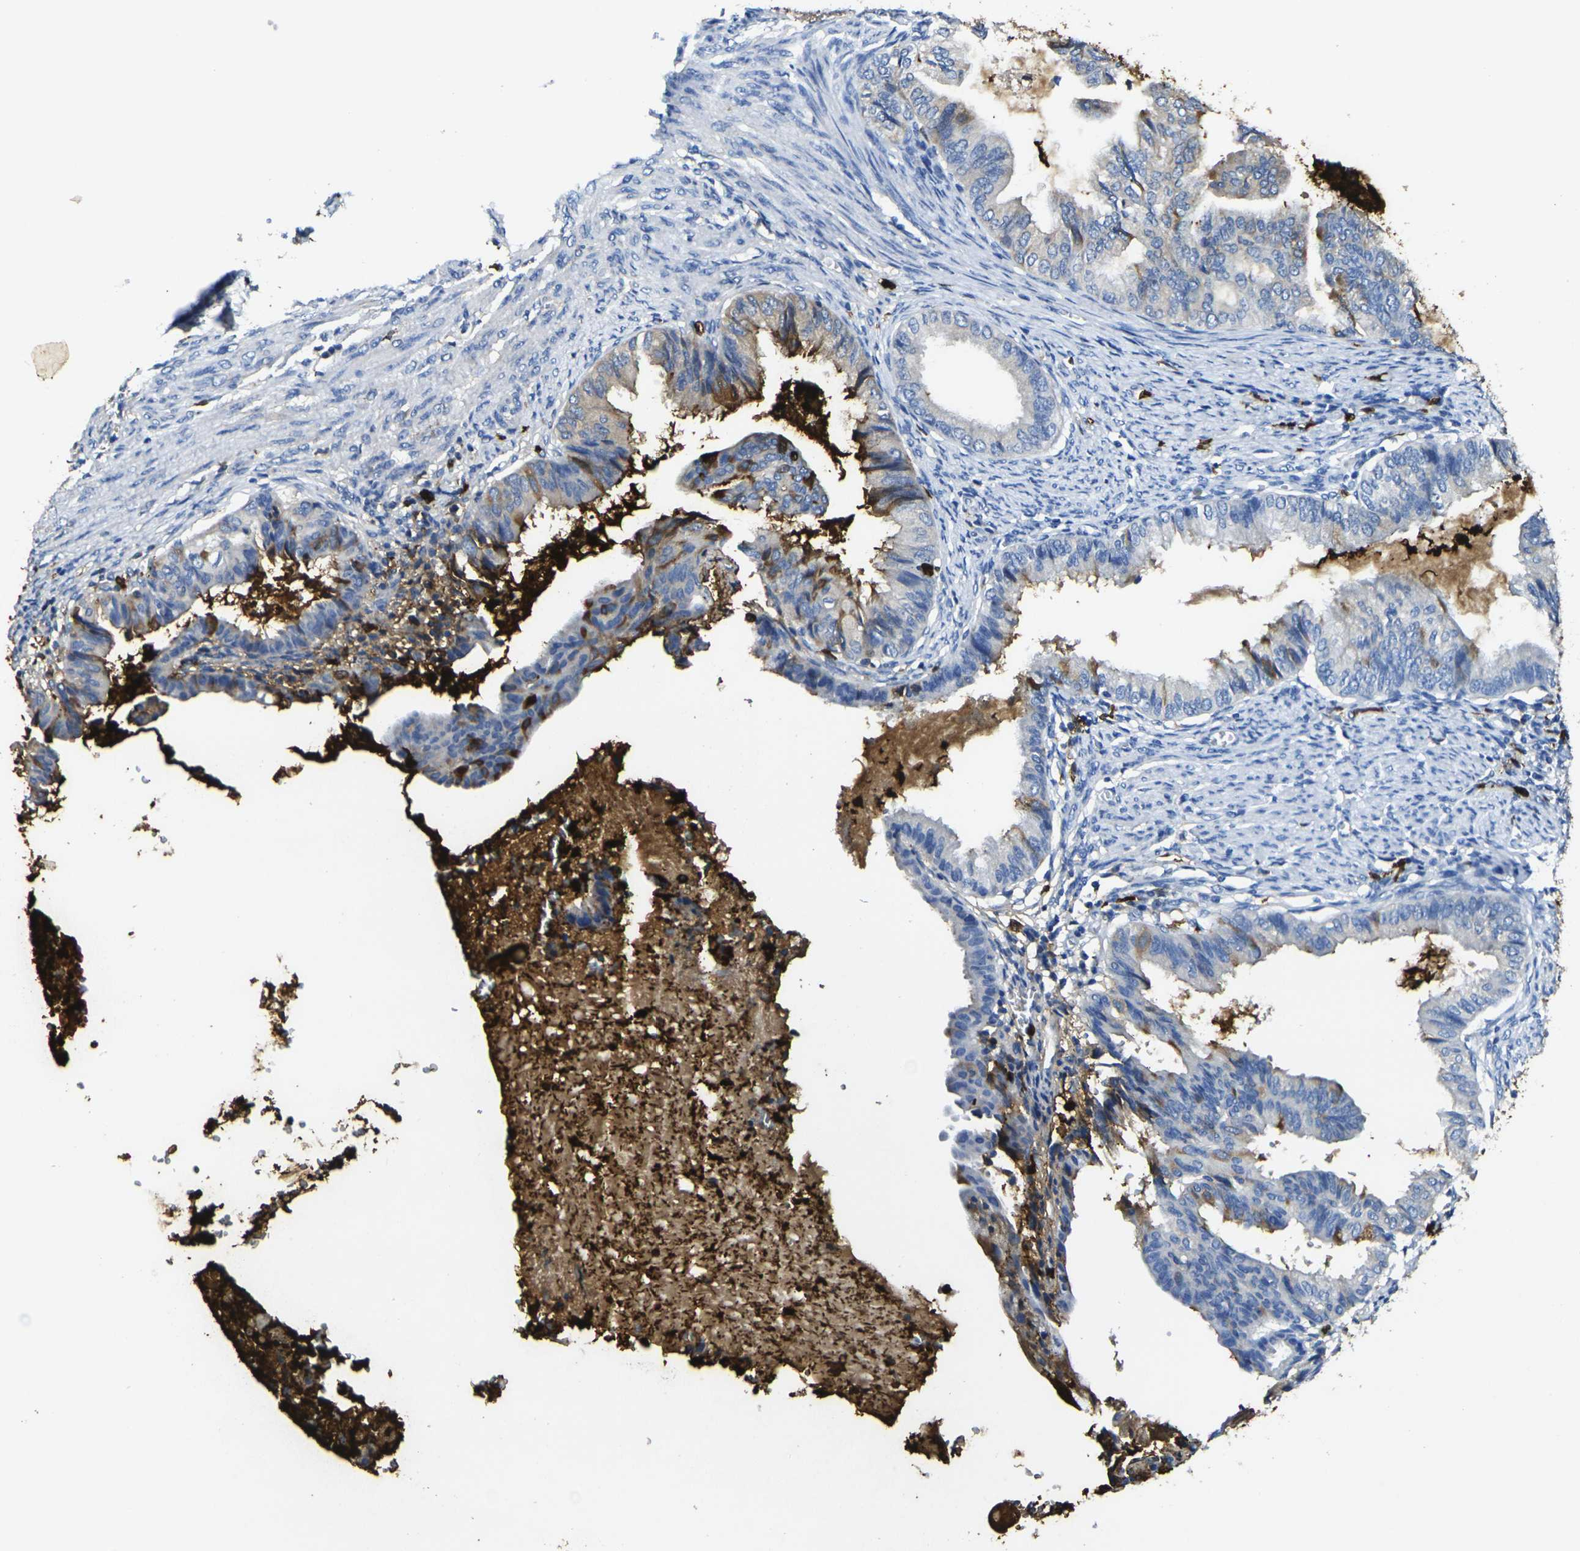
{"staining": {"intensity": "moderate", "quantity": "<25%", "location": "cytoplasmic/membranous"}, "tissue": "endometrial cancer", "cell_type": "Tumor cells", "image_type": "cancer", "snomed": [{"axis": "morphology", "description": "Adenocarcinoma, NOS"}, {"axis": "topography", "description": "Endometrium"}], "caption": "Adenocarcinoma (endometrial) stained with DAB immunohistochemistry shows low levels of moderate cytoplasmic/membranous positivity in about <25% of tumor cells.", "gene": "S100A9", "patient": {"sex": "female", "age": 86}}